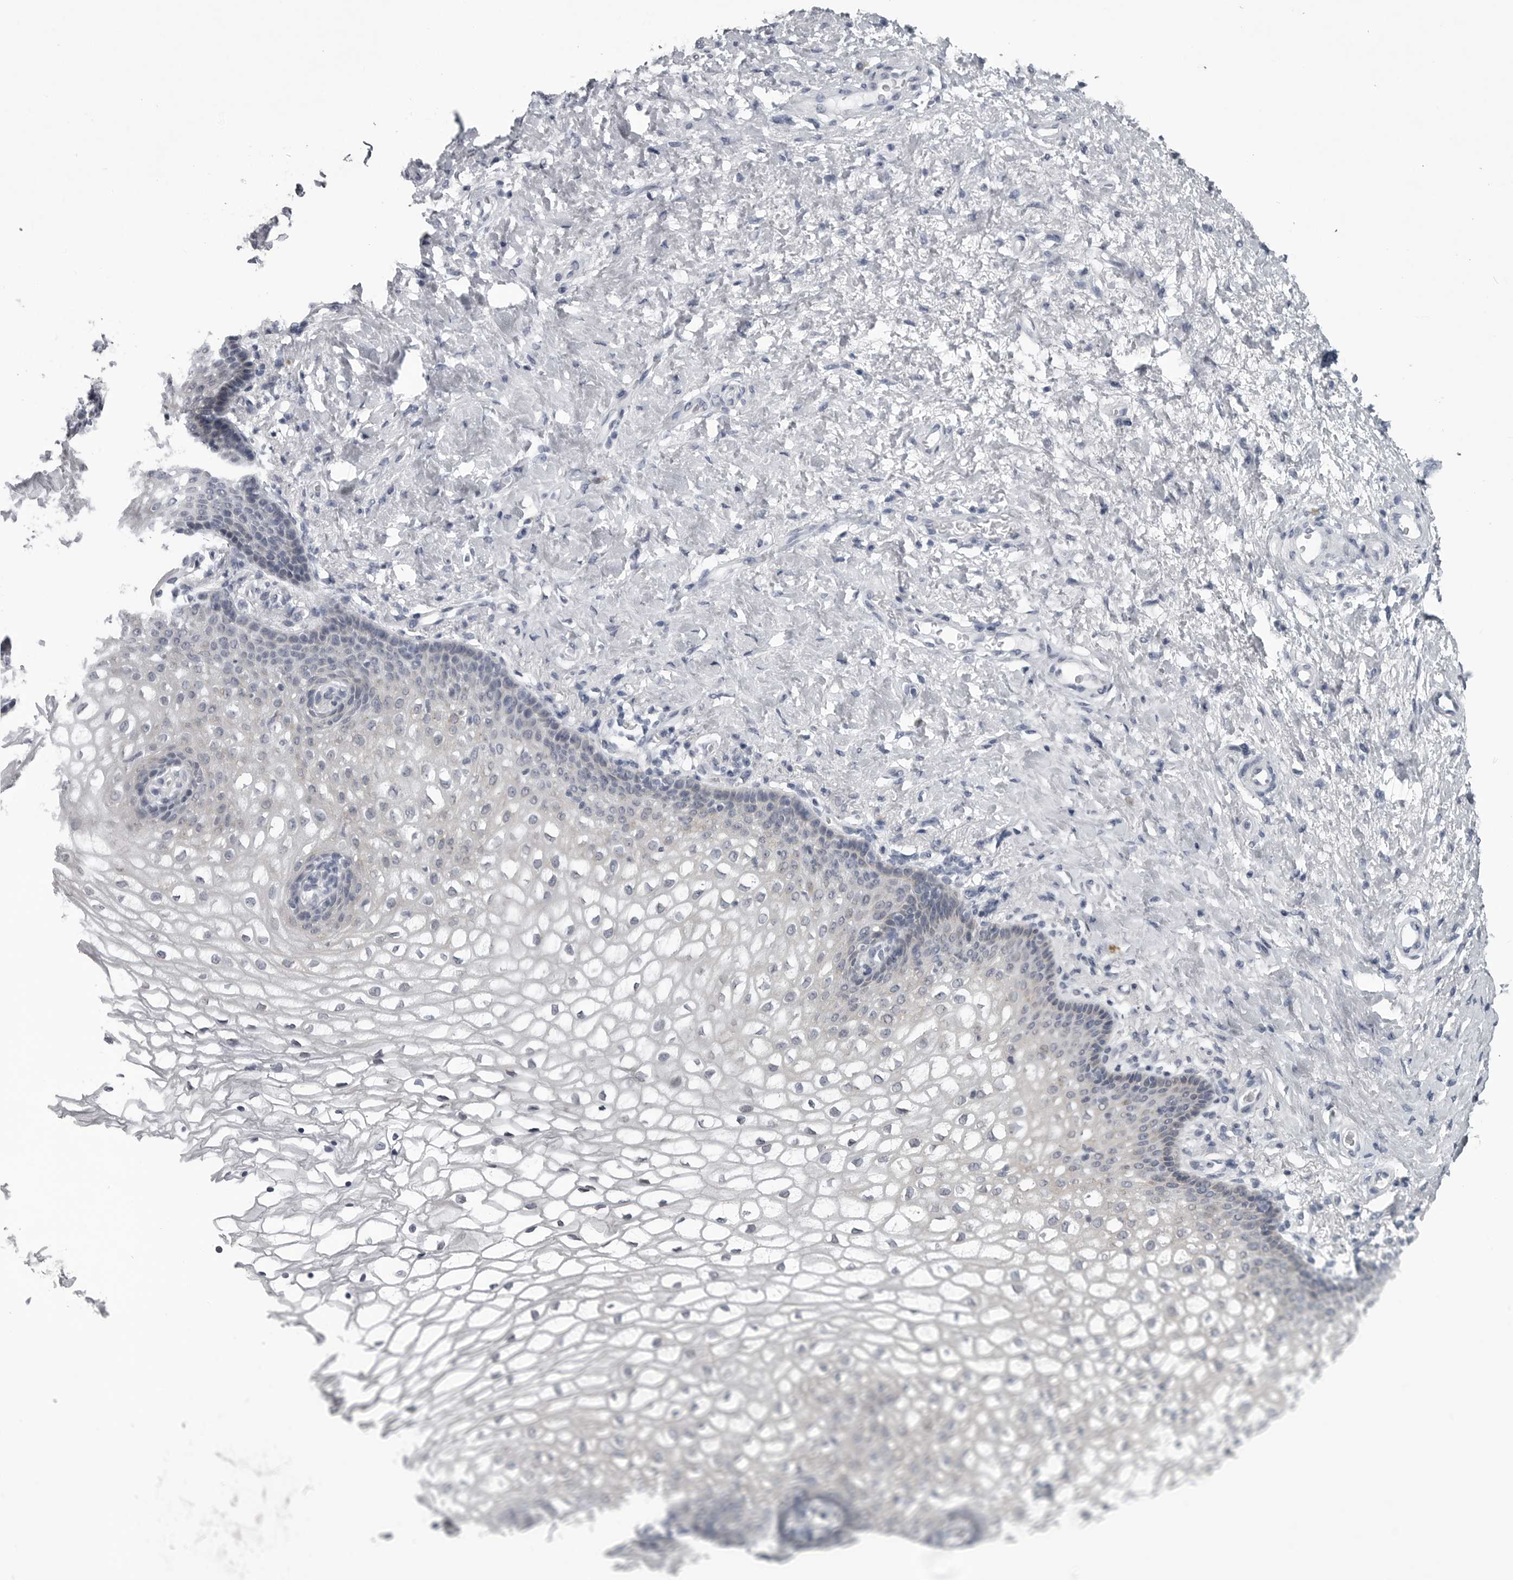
{"staining": {"intensity": "negative", "quantity": "none", "location": "none"}, "tissue": "vagina", "cell_type": "Squamous epithelial cells", "image_type": "normal", "snomed": [{"axis": "morphology", "description": "Normal tissue, NOS"}, {"axis": "topography", "description": "Vagina"}], "caption": "Immunohistochemistry (IHC) micrograph of normal vagina stained for a protein (brown), which displays no expression in squamous epithelial cells. (Stains: DAB immunohistochemistry with hematoxylin counter stain, Microscopy: brightfield microscopy at high magnification).", "gene": "MYOC", "patient": {"sex": "female", "age": 60}}